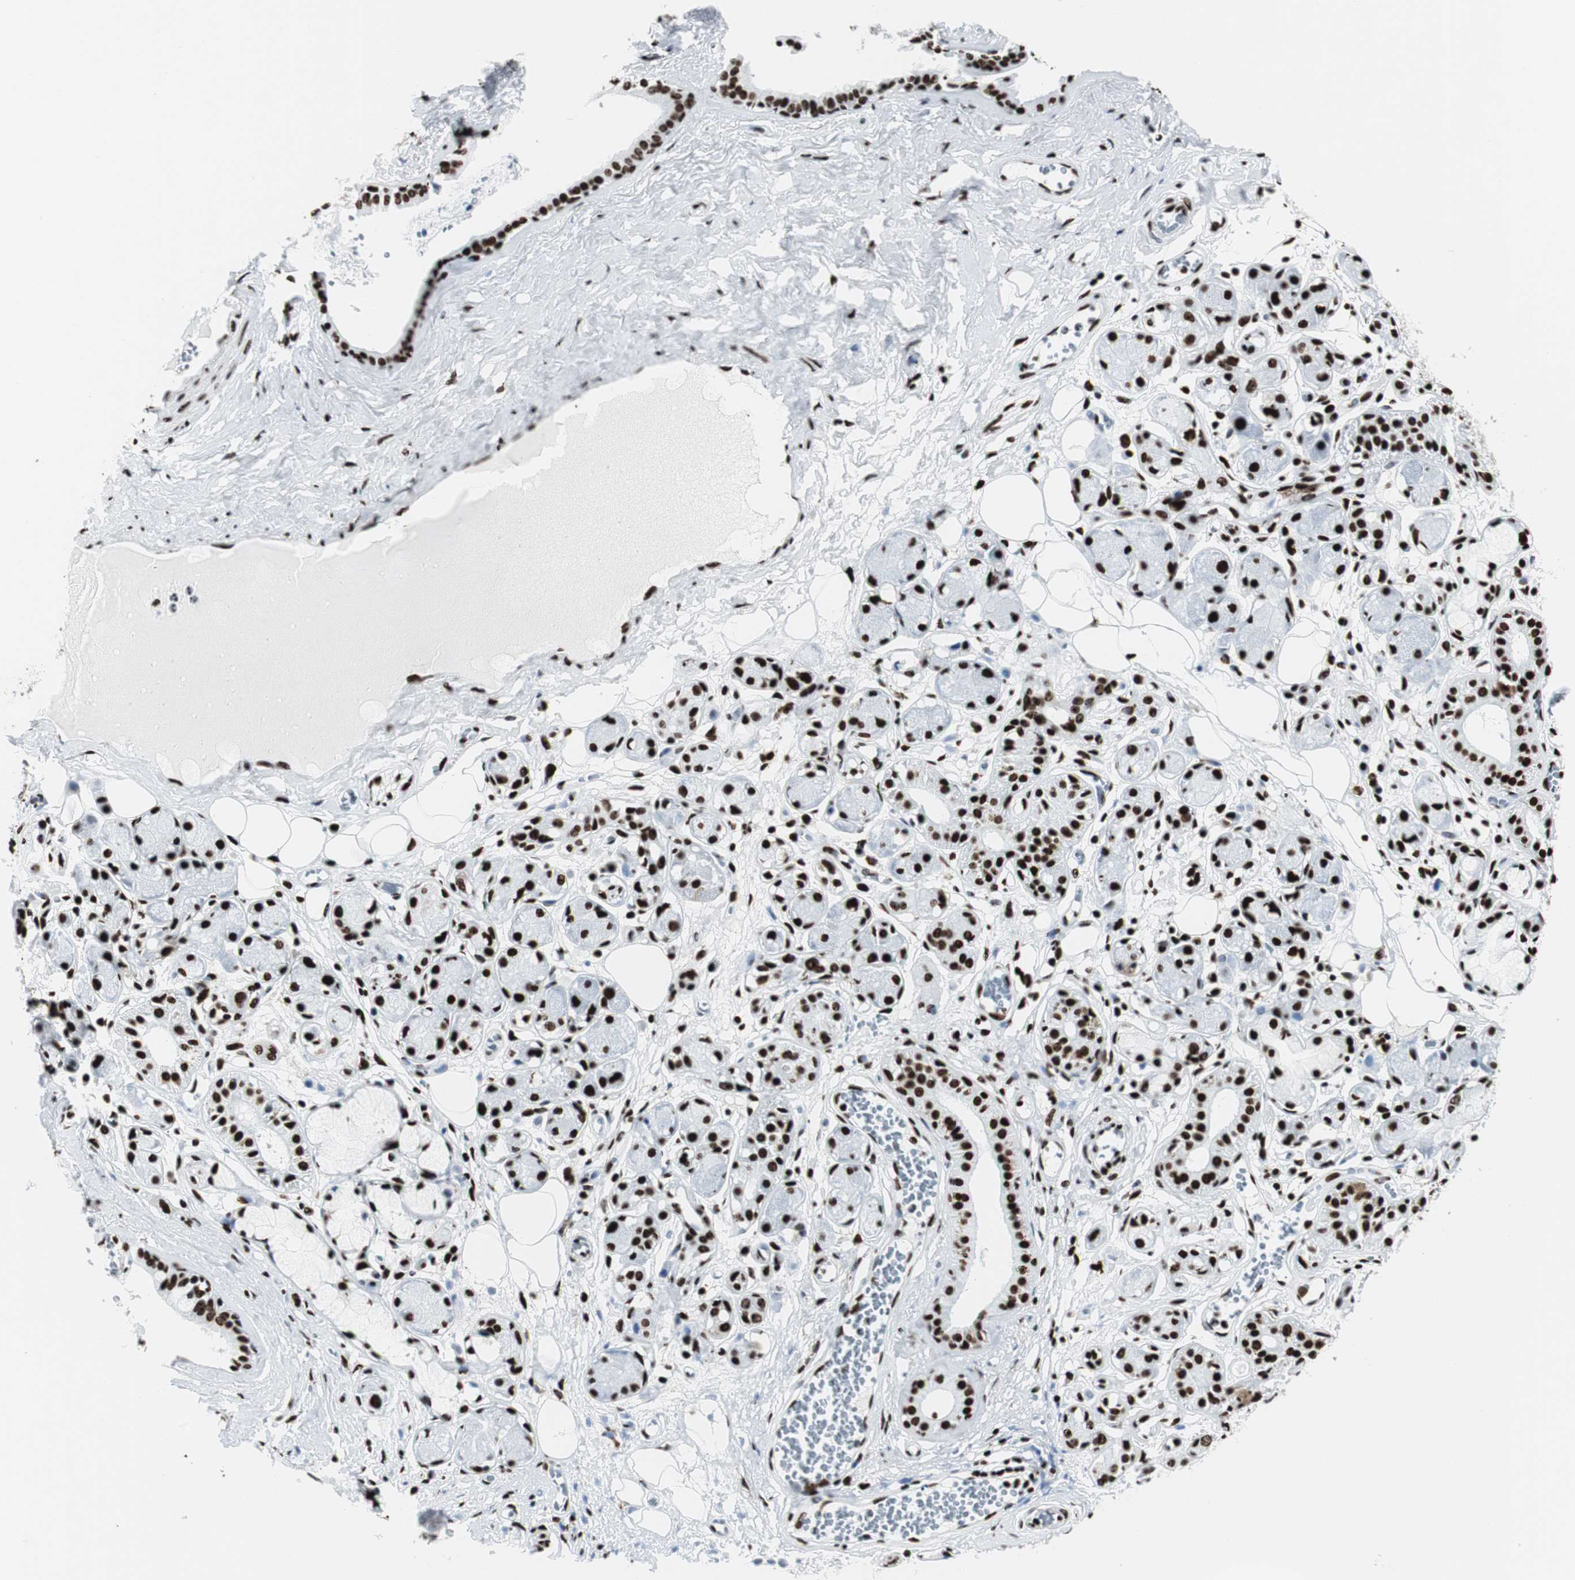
{"staining": {"intensity": "strong", "quantity": ">75%", "location": "nuclear"}, "tissue": "adipose tissue", "cell_type": "Adipocytes", "image_type": "normal", "snomed": [{"axis": "morphology", "description": "Normal tissue, NOS"}, {"axis": "morphology", "description": "Inflammation, NOS"}, {"axis": "topography", "description": "Vascular tissue"}, {"axis": "topography", "description": "Salivary gland"}], "caption": "Protein staining demonstrates strong nuclear expression in about >75% of adipocytes in unremarkable adipose tissue. The staining was performed using DAB (3,3'-diaminobenzidine) to visualize the protein expression in brown, while the nuclei were stained in blue with hematoxylin (Magnification: 20x).", "gene": "NCL", "patient": {"sex": "female", "age": 75}}